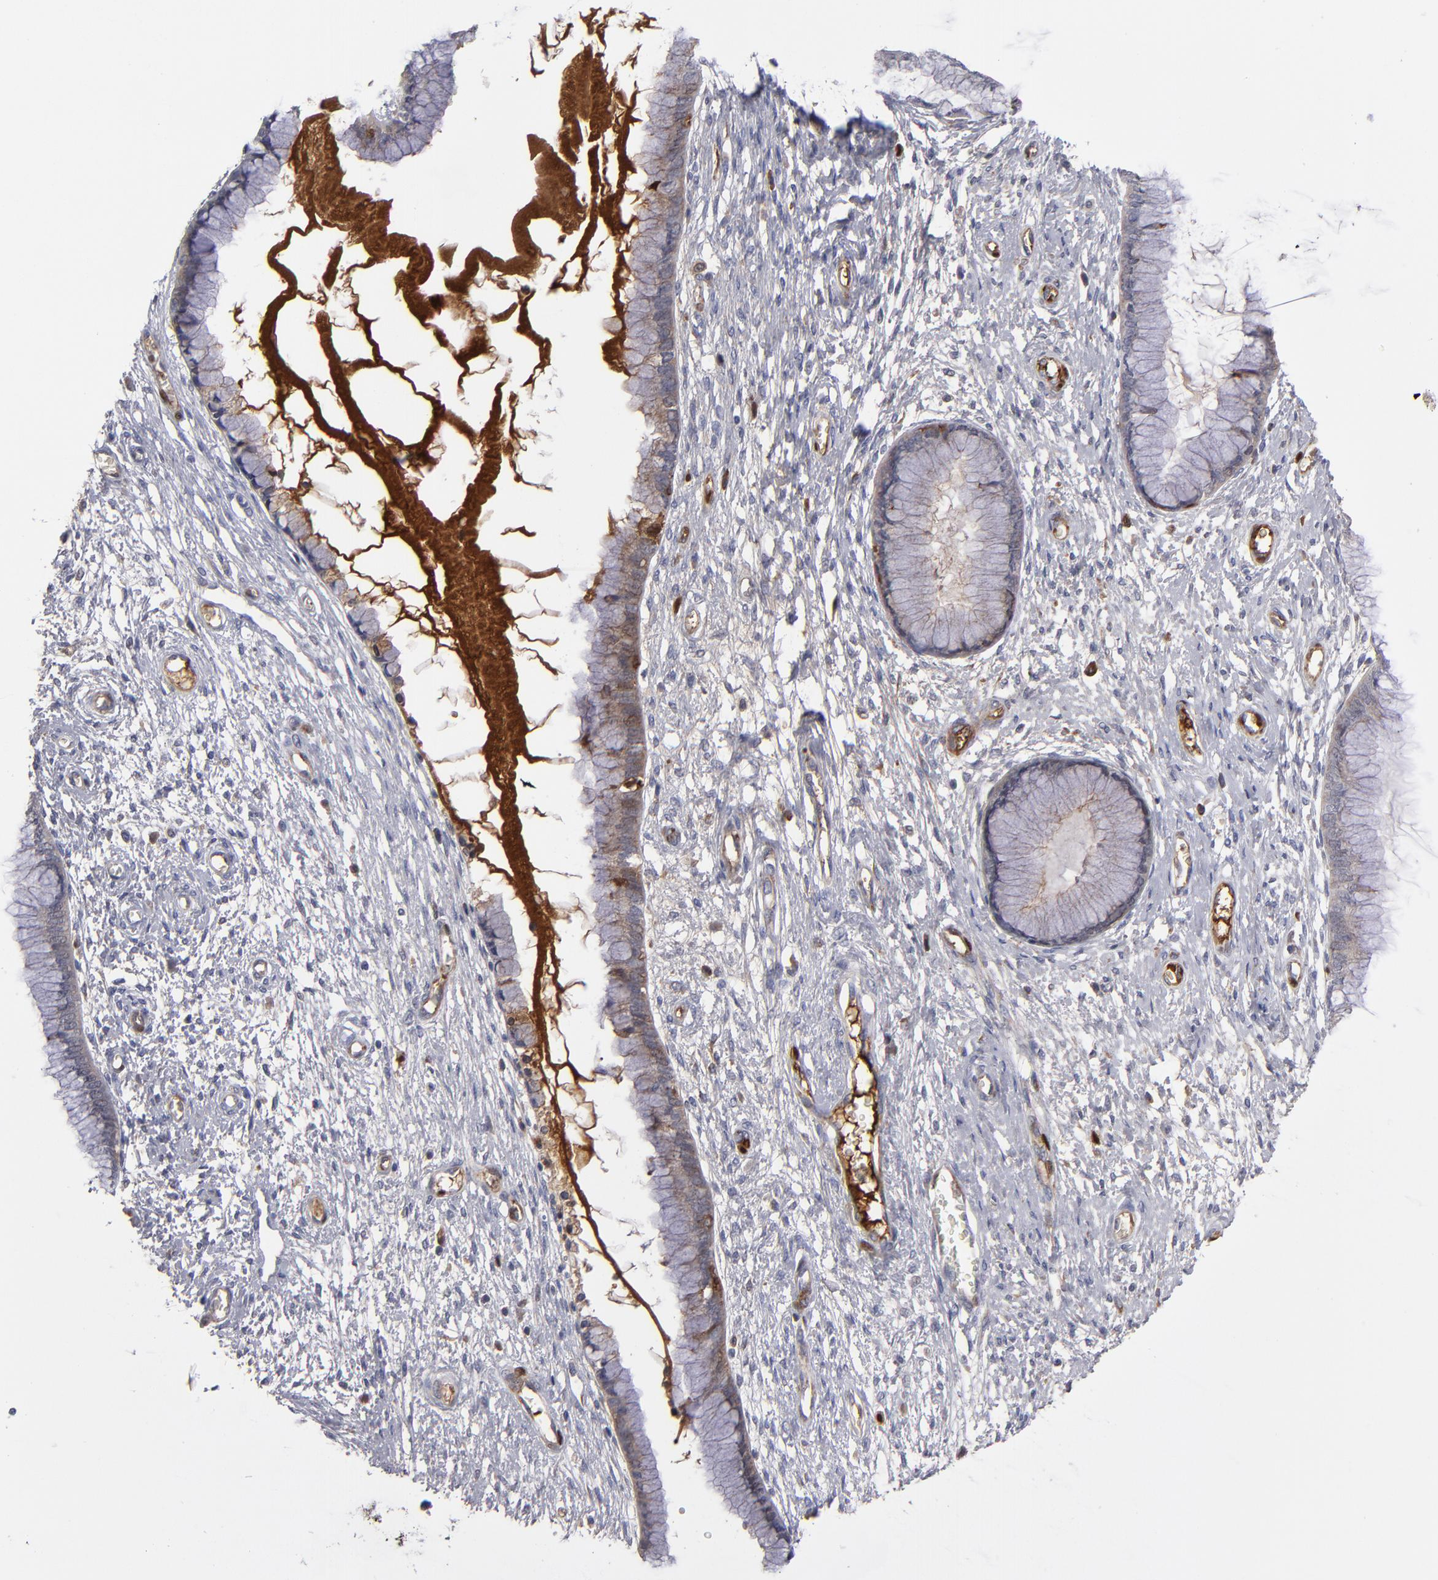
{"staining": {"intensity": "weak", "quantity": ">75%", "location": "cytoplasmic/membranous"}, "tissue": "cervix", "cell_type": "Glandular cells", "image_type": "normal", "snomed": [{"axis": "morphology", "description": "Normal tissue, NOS"}, {"axis": "topography", "description": "Cervix"}], "caption": "This is a histology image of IHC staining of unremarkable cervix, which shows weak positivity in the cytoplasmic/membranous of glandular cells.", "gene": "EXD2", "patient": {"sex": "female", "age": 55}}